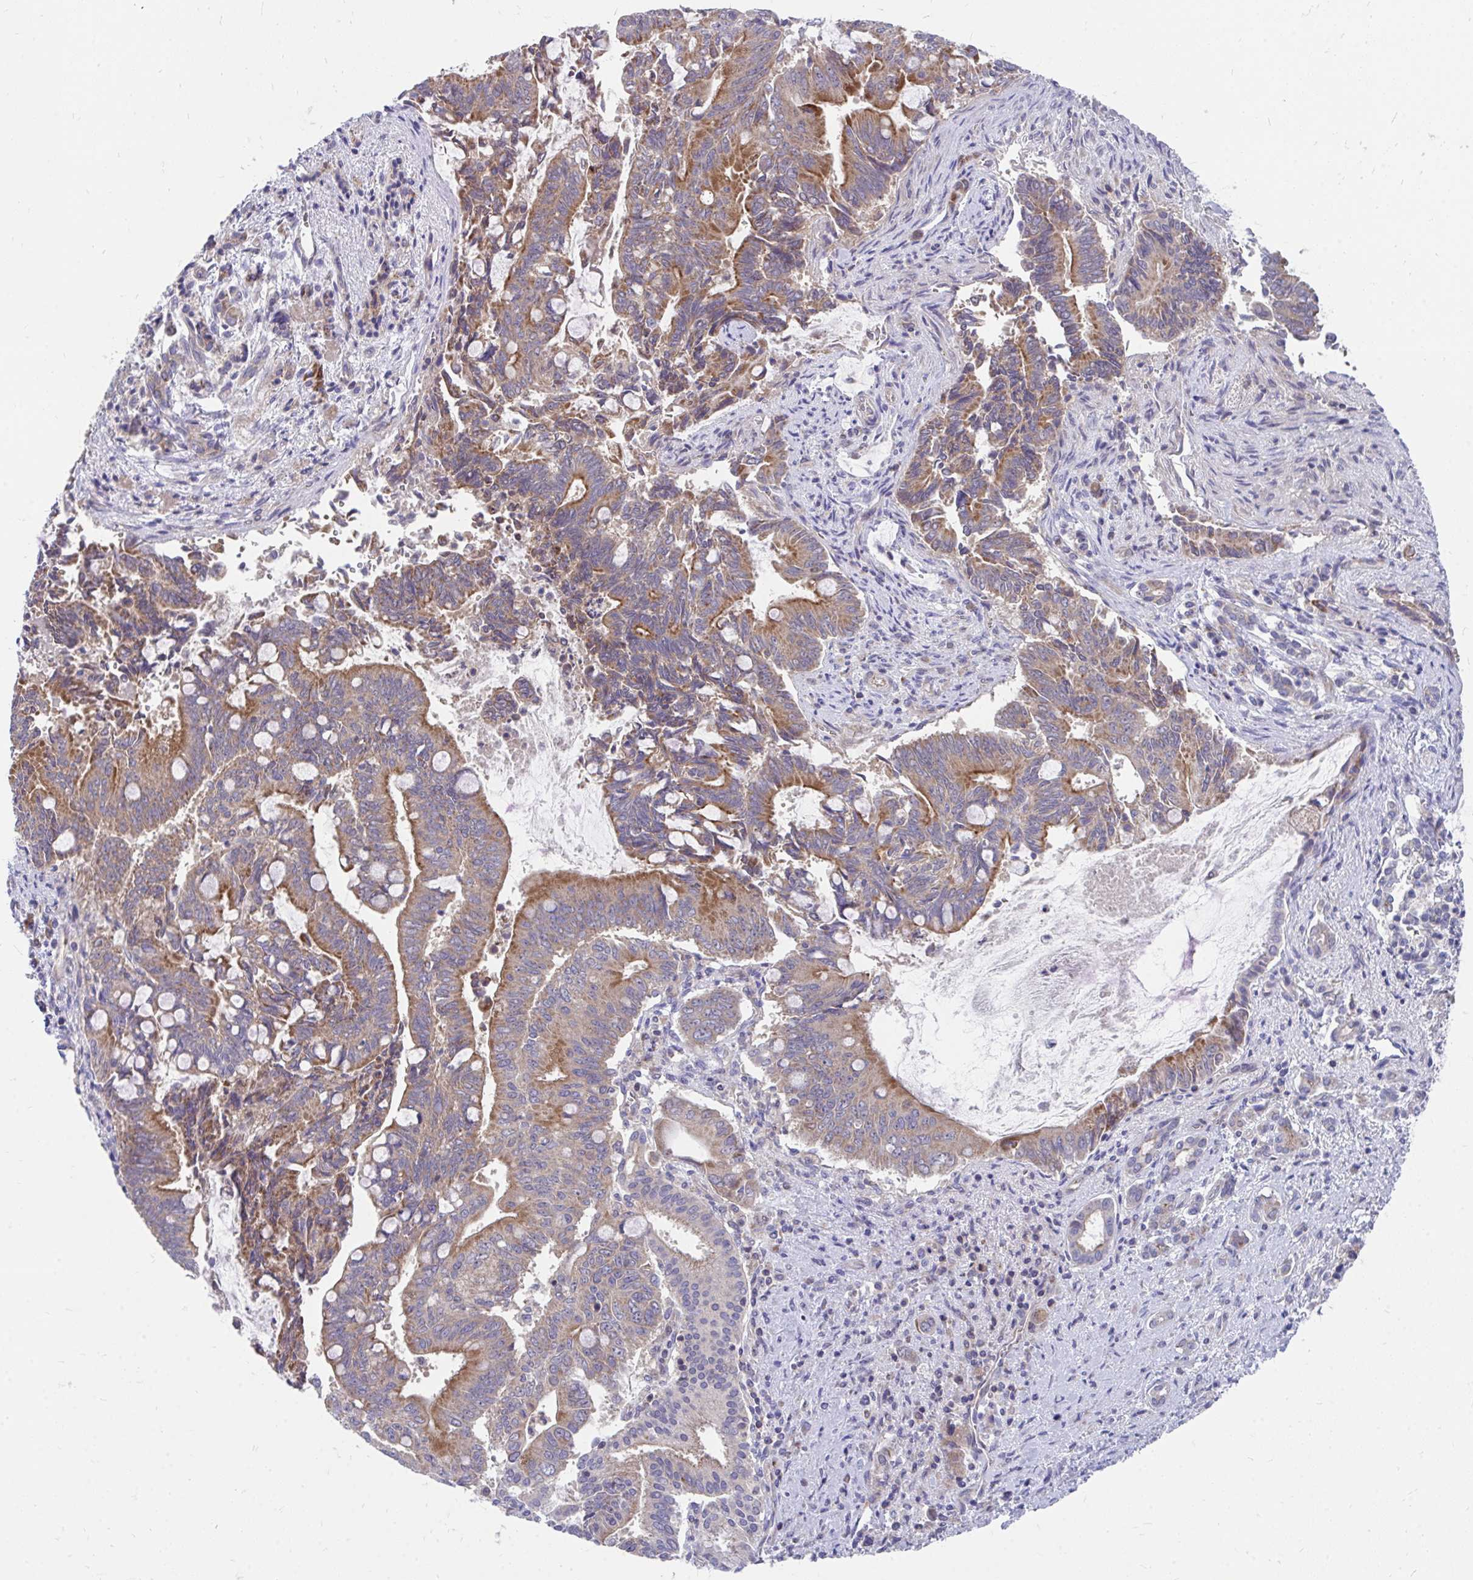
{"staining": {"intensity": "moderate", "quantity": "25%-75%", "location": "cytoplasmic/membranous"}, "tissue": "pancreatic cancer", "cell_type": "Tumor cells", "image_type": "cancer", "snomed": [{"axis": "morphology", "description": "Adenocarcinoma, NOS"}, {"axis": "topography", "description": "Pancreas"}], "caption": "Pancreatic cancer (adenocarcinoma) stained for a protein (brown) exhibits moderate cytoplasmic/membranous positive expression in about 25%-75% of tumor cells.", "gene": "FHIP1B", "patient": {"sex": "male", "age": 68}}